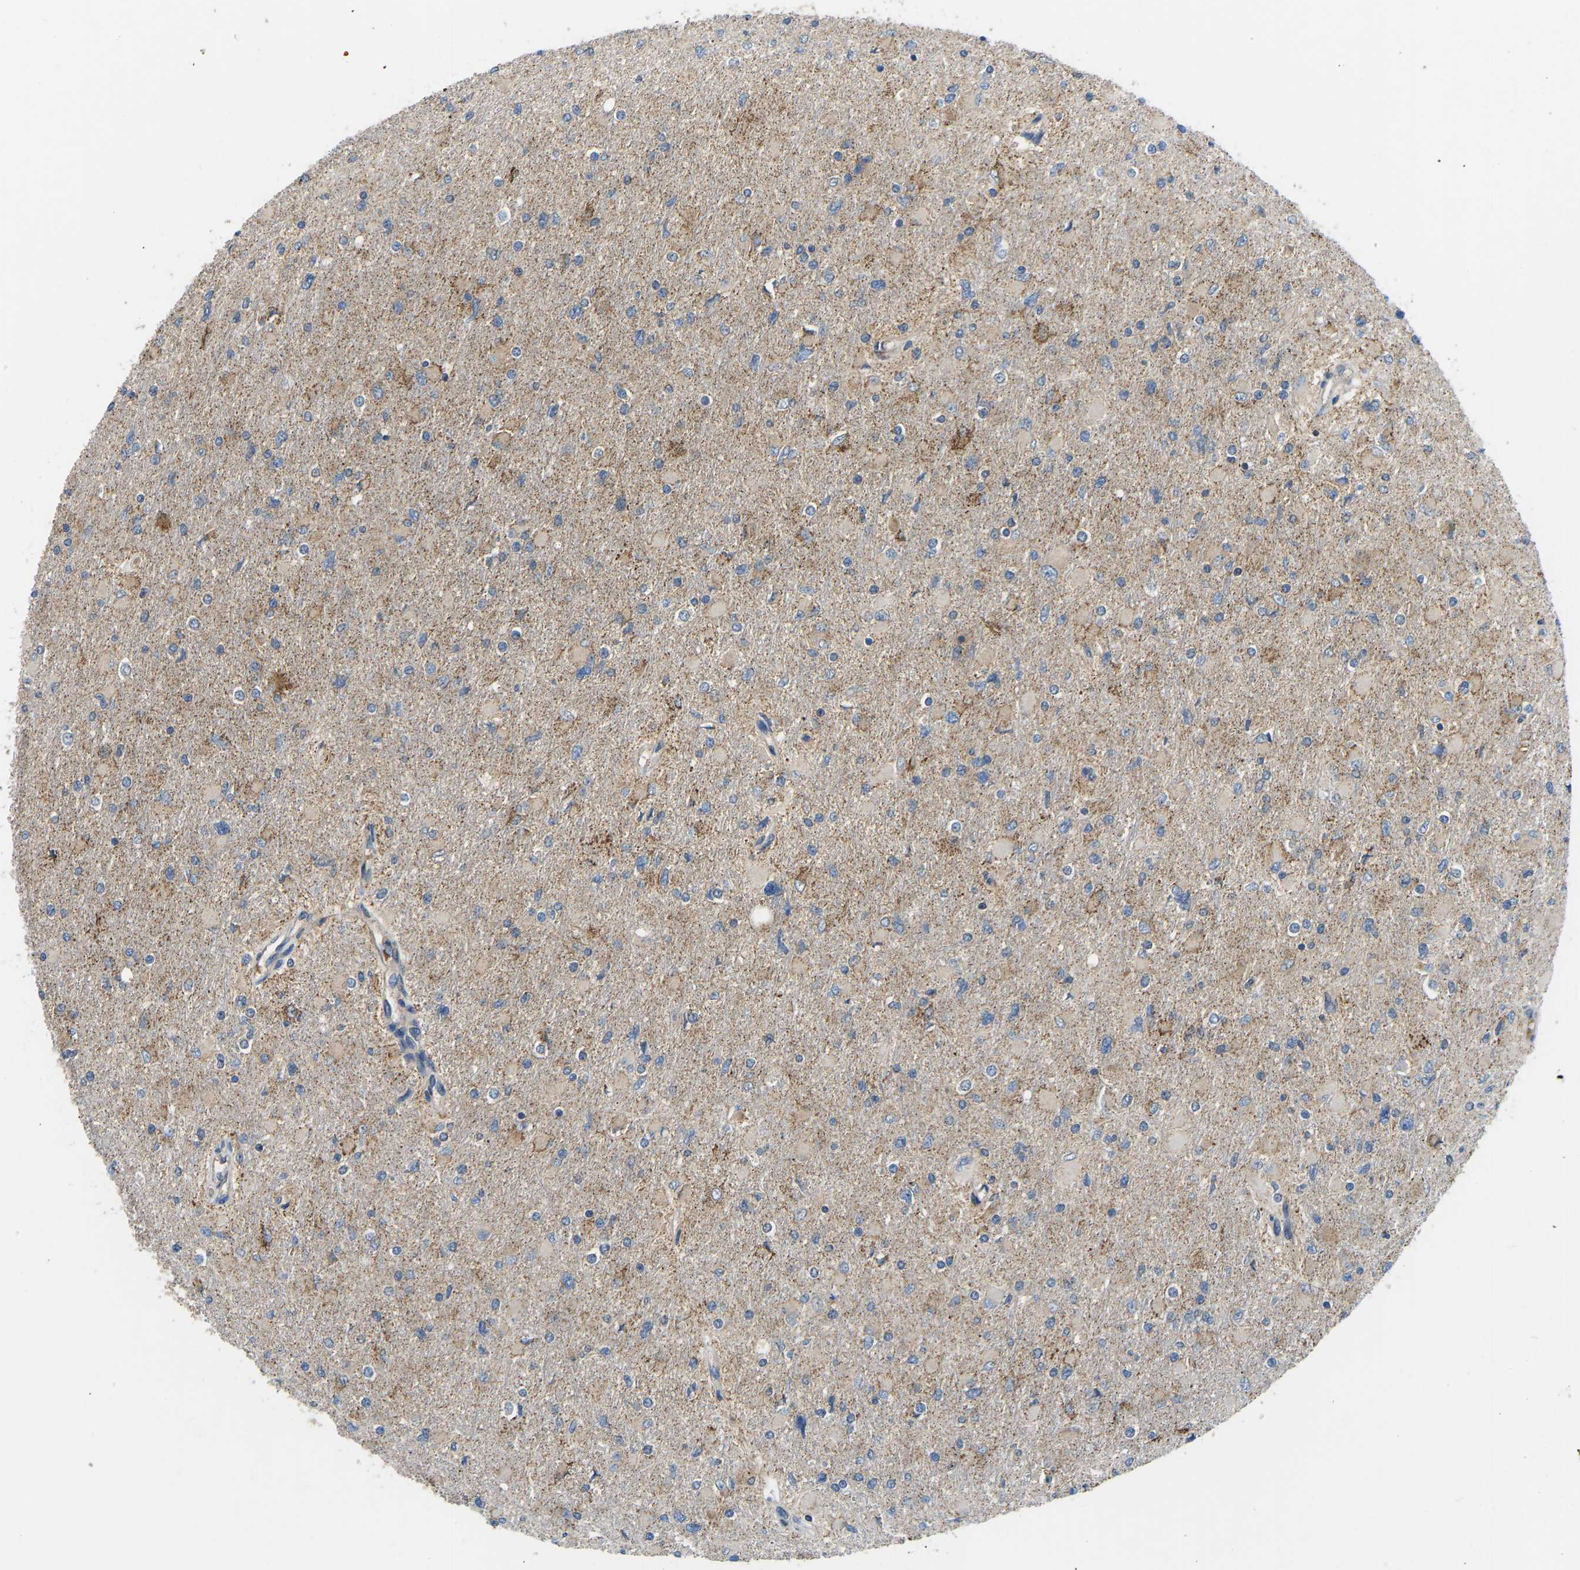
{"staining": {"intensity": "weak", "quantity": "25%-75%", "location": "cytoplasmic/membranous"}, "tissue": "glioma", "cell_type": "Tumor cells", "image_type": "cancer", "snomed": [{"axis": "morphology", "description": "Glioma, malignant, High grade"}, {"axis": "topography", "description": "Cerebral cortex"}], "caption": "Immunohistochemical staining of glioma demonstrates low levels of weak cytoplasmic/membranous protein positivity in approximately 25%-75% of tumor cells. (Stains: DAB (3,3'-diaminobenzidine) in brown, nuclei in blue, Microscopy: brightfield microscopy at high magnification).", "gene": "RBP1", "patient": {"sex": "female", "age": 36}}